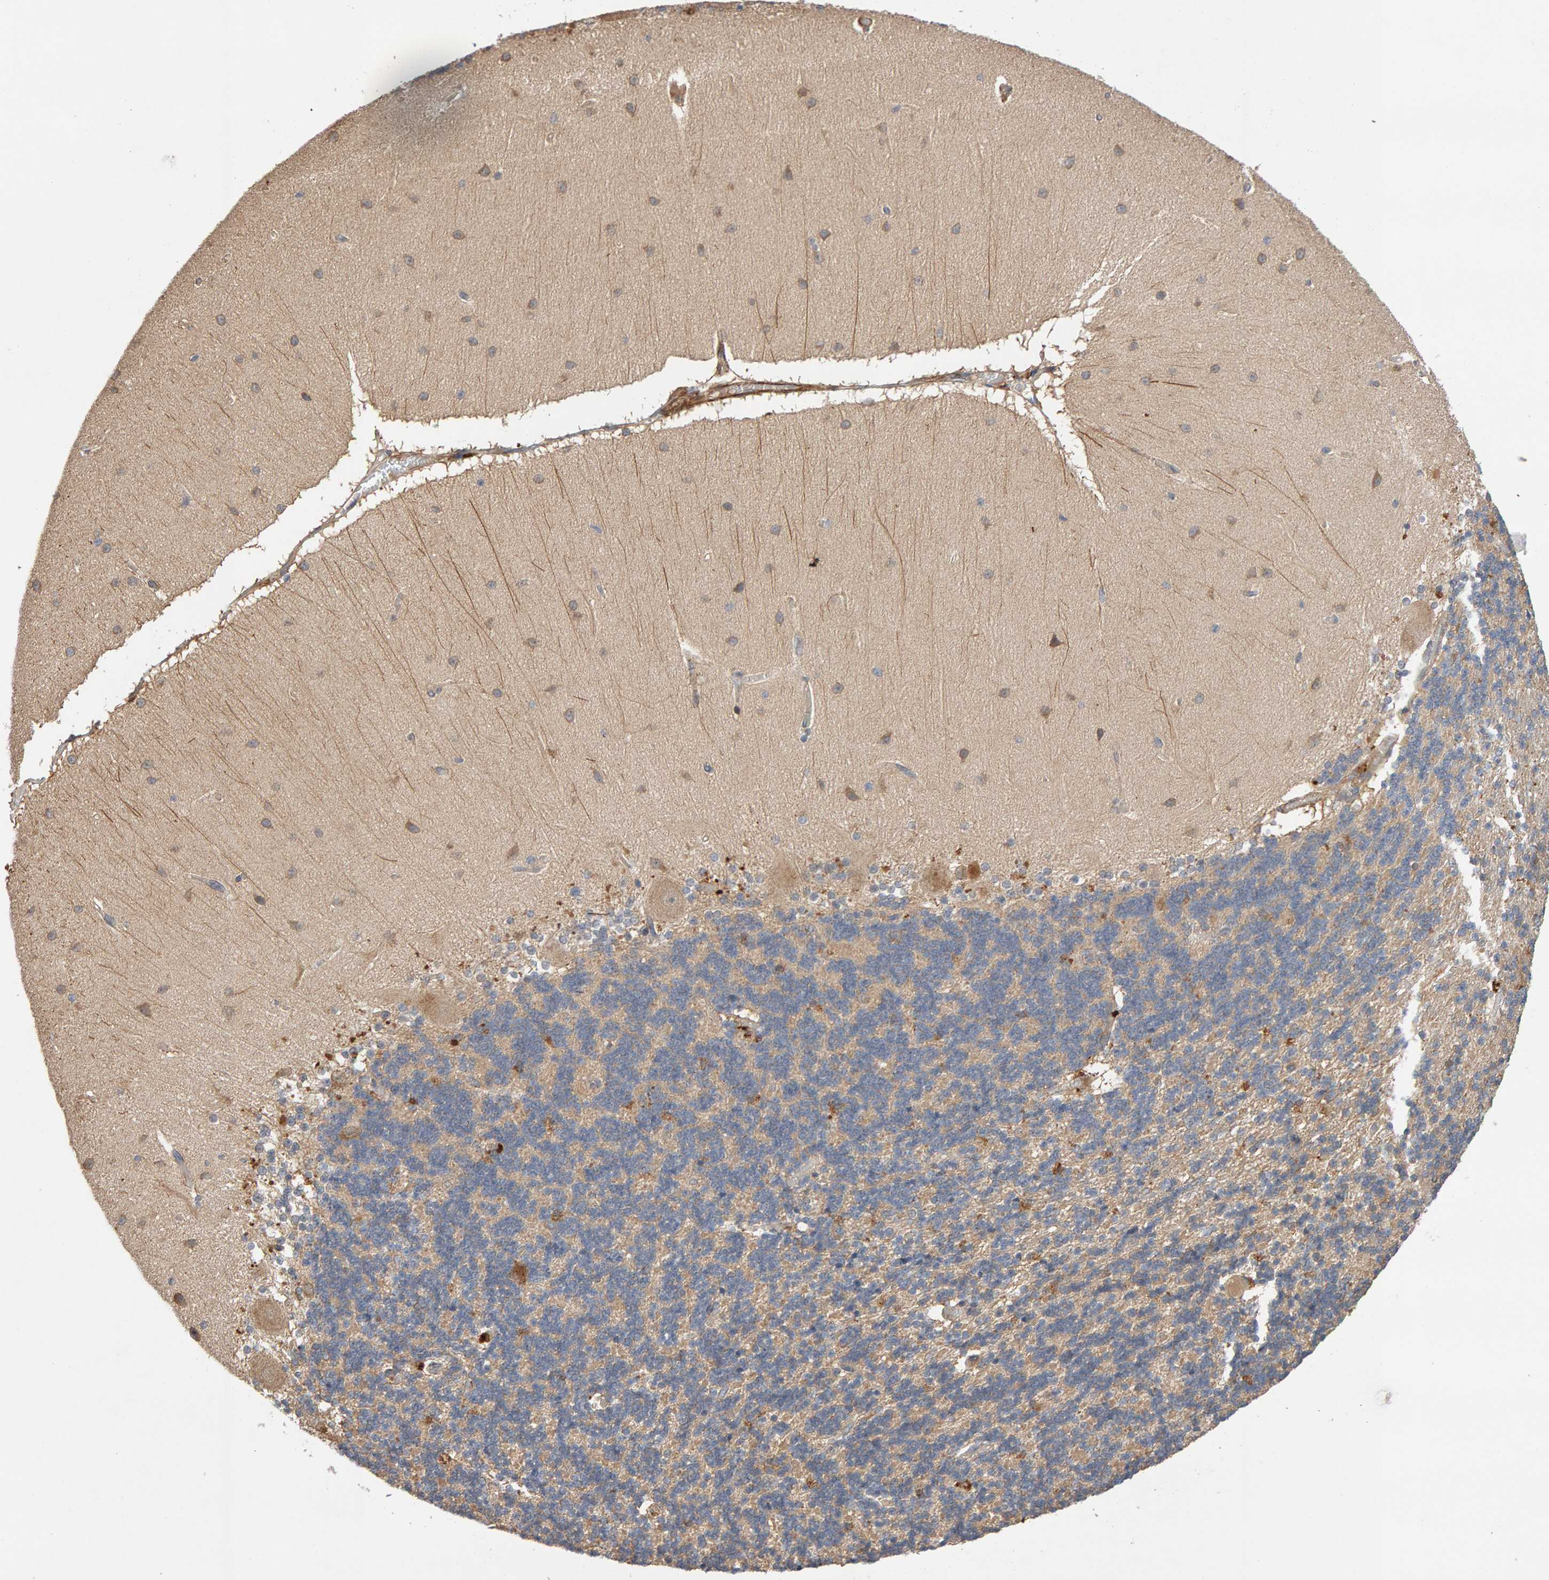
{"staining": {"intensity": "weak", "quantity": ">75%", "location": "cytoplasmic/membranous"}, "tissue": "cerebellum", "cell_type": "Cells in granular layer", "image_type": "normal", "snomed": [{"axis": "morphology", "description": "Normal tissue, NOS"}, {"axis": "topography", "description": "Cerebellum"}], "caption": "A brown stain highlights weak cytoplasmic/membranous staining of a protein in cells in granular layer of unremarkable human cerebellum.", "gene": "RNF19A", "patient": {"sex": "female", "age": 54}}